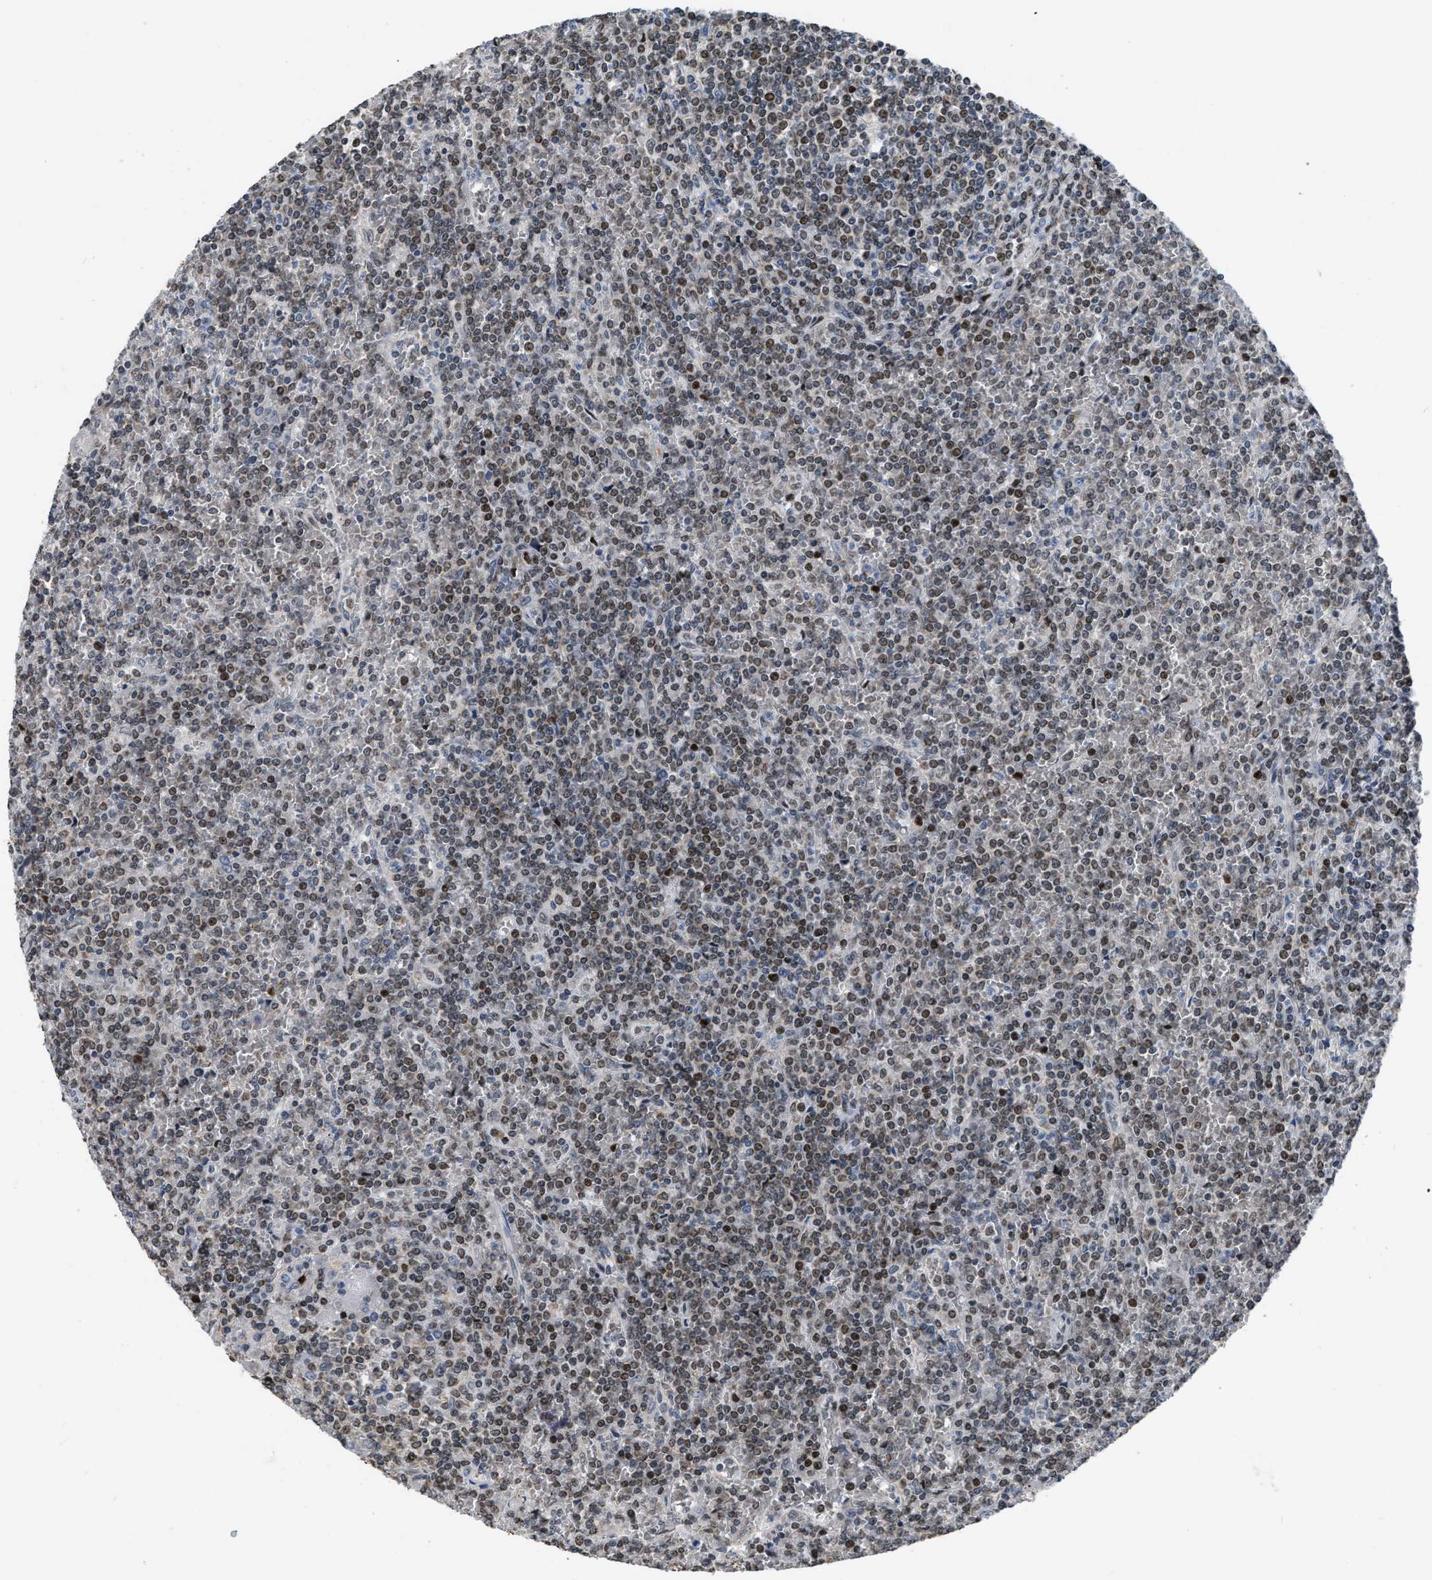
{"staining": {"intensity": "weak", "quantity": ">75%", "location": "nuclear"}, "tissue": "lymphoma", "cell_type": "Tumor cells", "image_type": "cancer", "snomed": [{"axis": "morphology", "description": "Malignant lymphoma, non-Hodgkin's type, Low grade"}, {"axis": "topography", "description": "Spleen"}], "caption": "Immunohistochemical staining of human malignant lymphoma, non-Hodgkin's type (low-grade) displays low levels of weak nuclear expression in approximately >75% of tumor cells.", "gene": "SETDB1", "patient": {"sex": "female", "age": 19}}